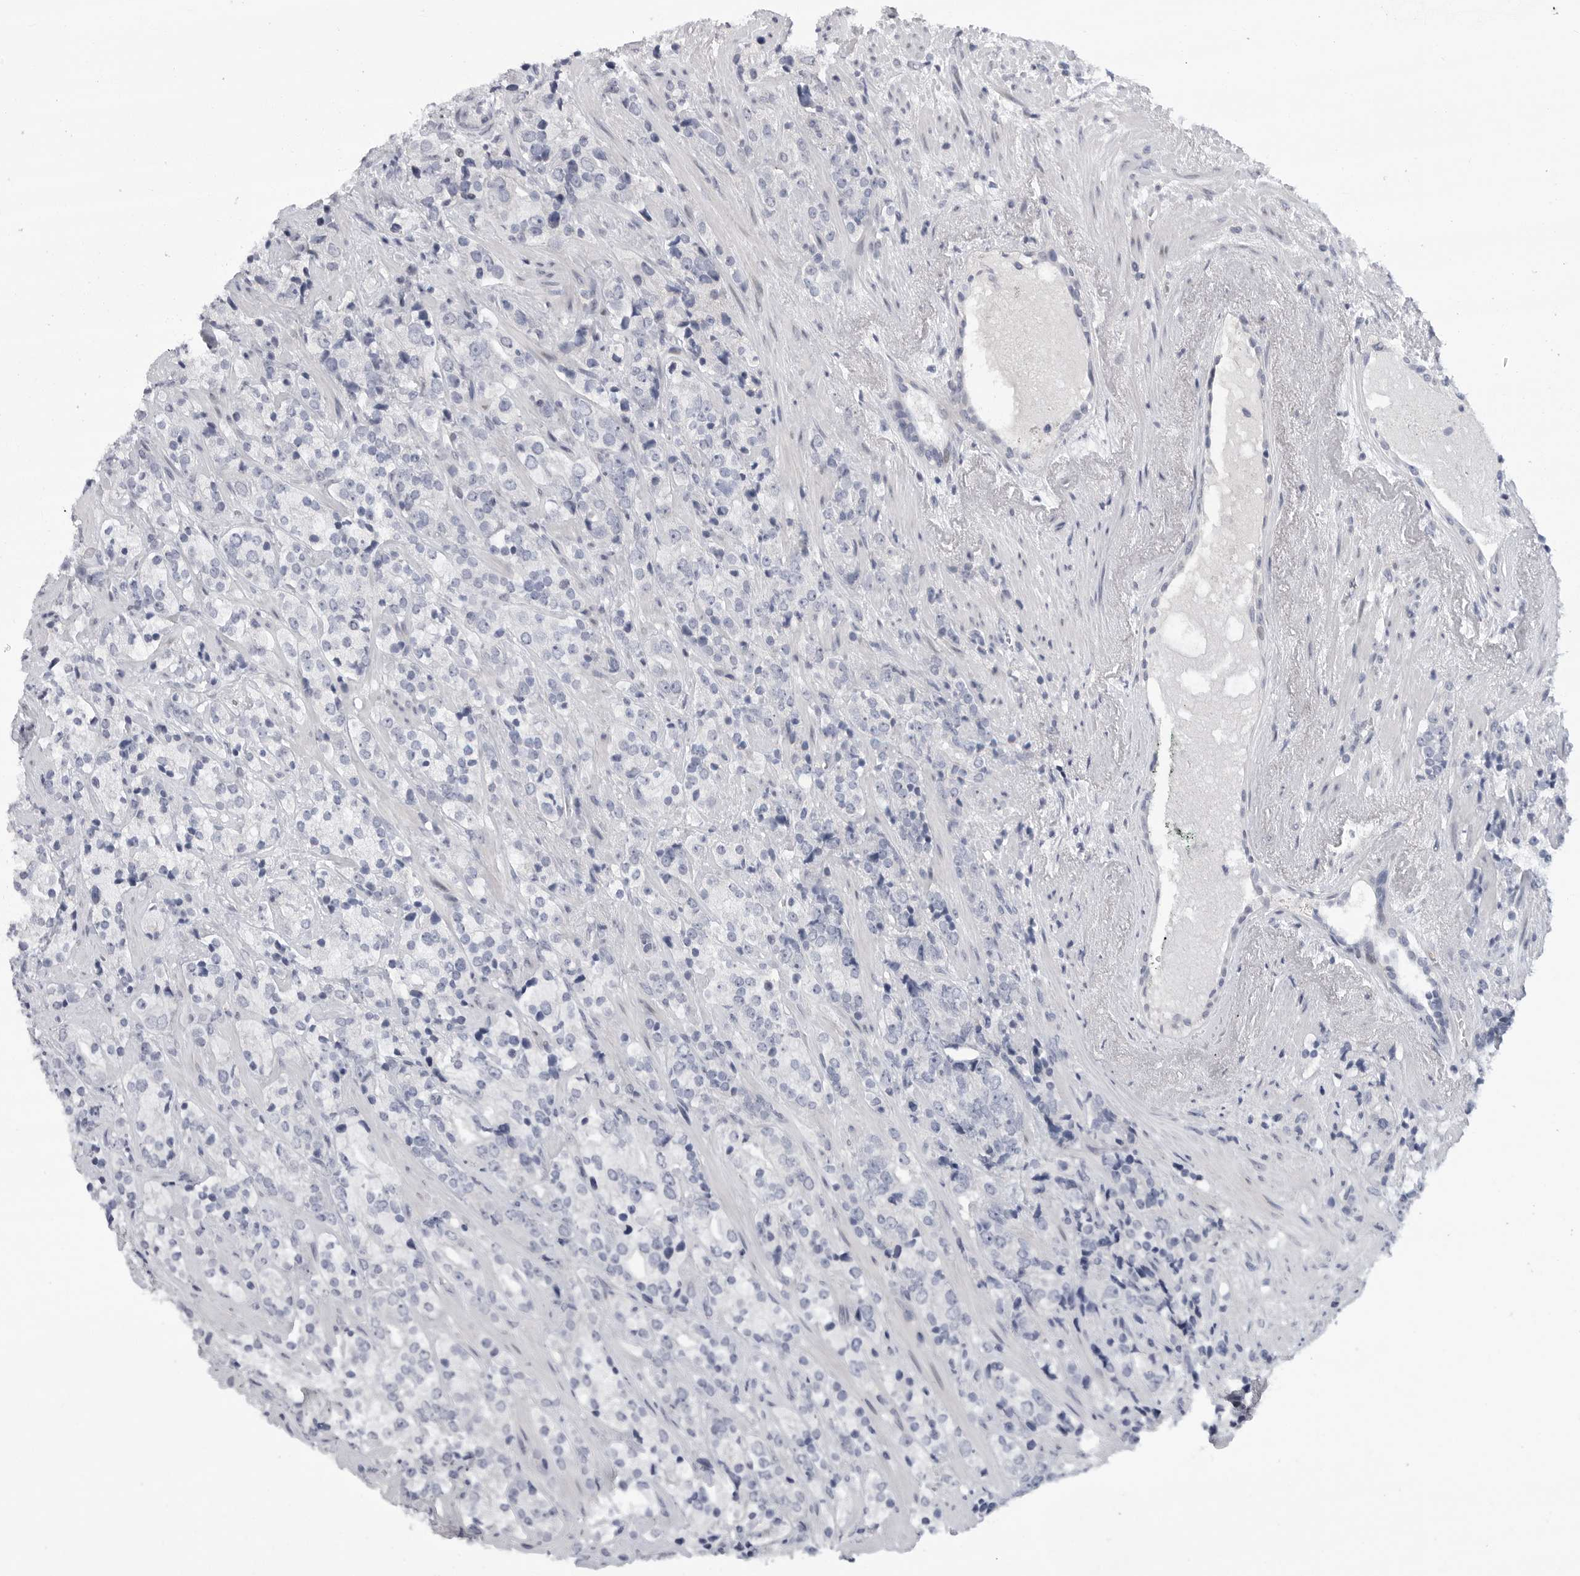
{"staining": {"intensity": "negative", "quantity": "none", "location": "none"}, "tissue": "prostate cancer", "cell_type": "Tumor cells", "image_type": "cancer", "snomed": [{"axis": "morphology", "description": "Adenocarcinoma, High grade"}, {"axis": "topography", "description": "Prostate"}], "caption": "Immunohistochemistry of human prostate cancer (high-grade adenocarcinoma) shows no expression in tumor cells. (DAB immunohistochemistry with hematoxylin counter stain).", "gene": "FBXO43", "patient": {"sex": "male", "age": 71}}